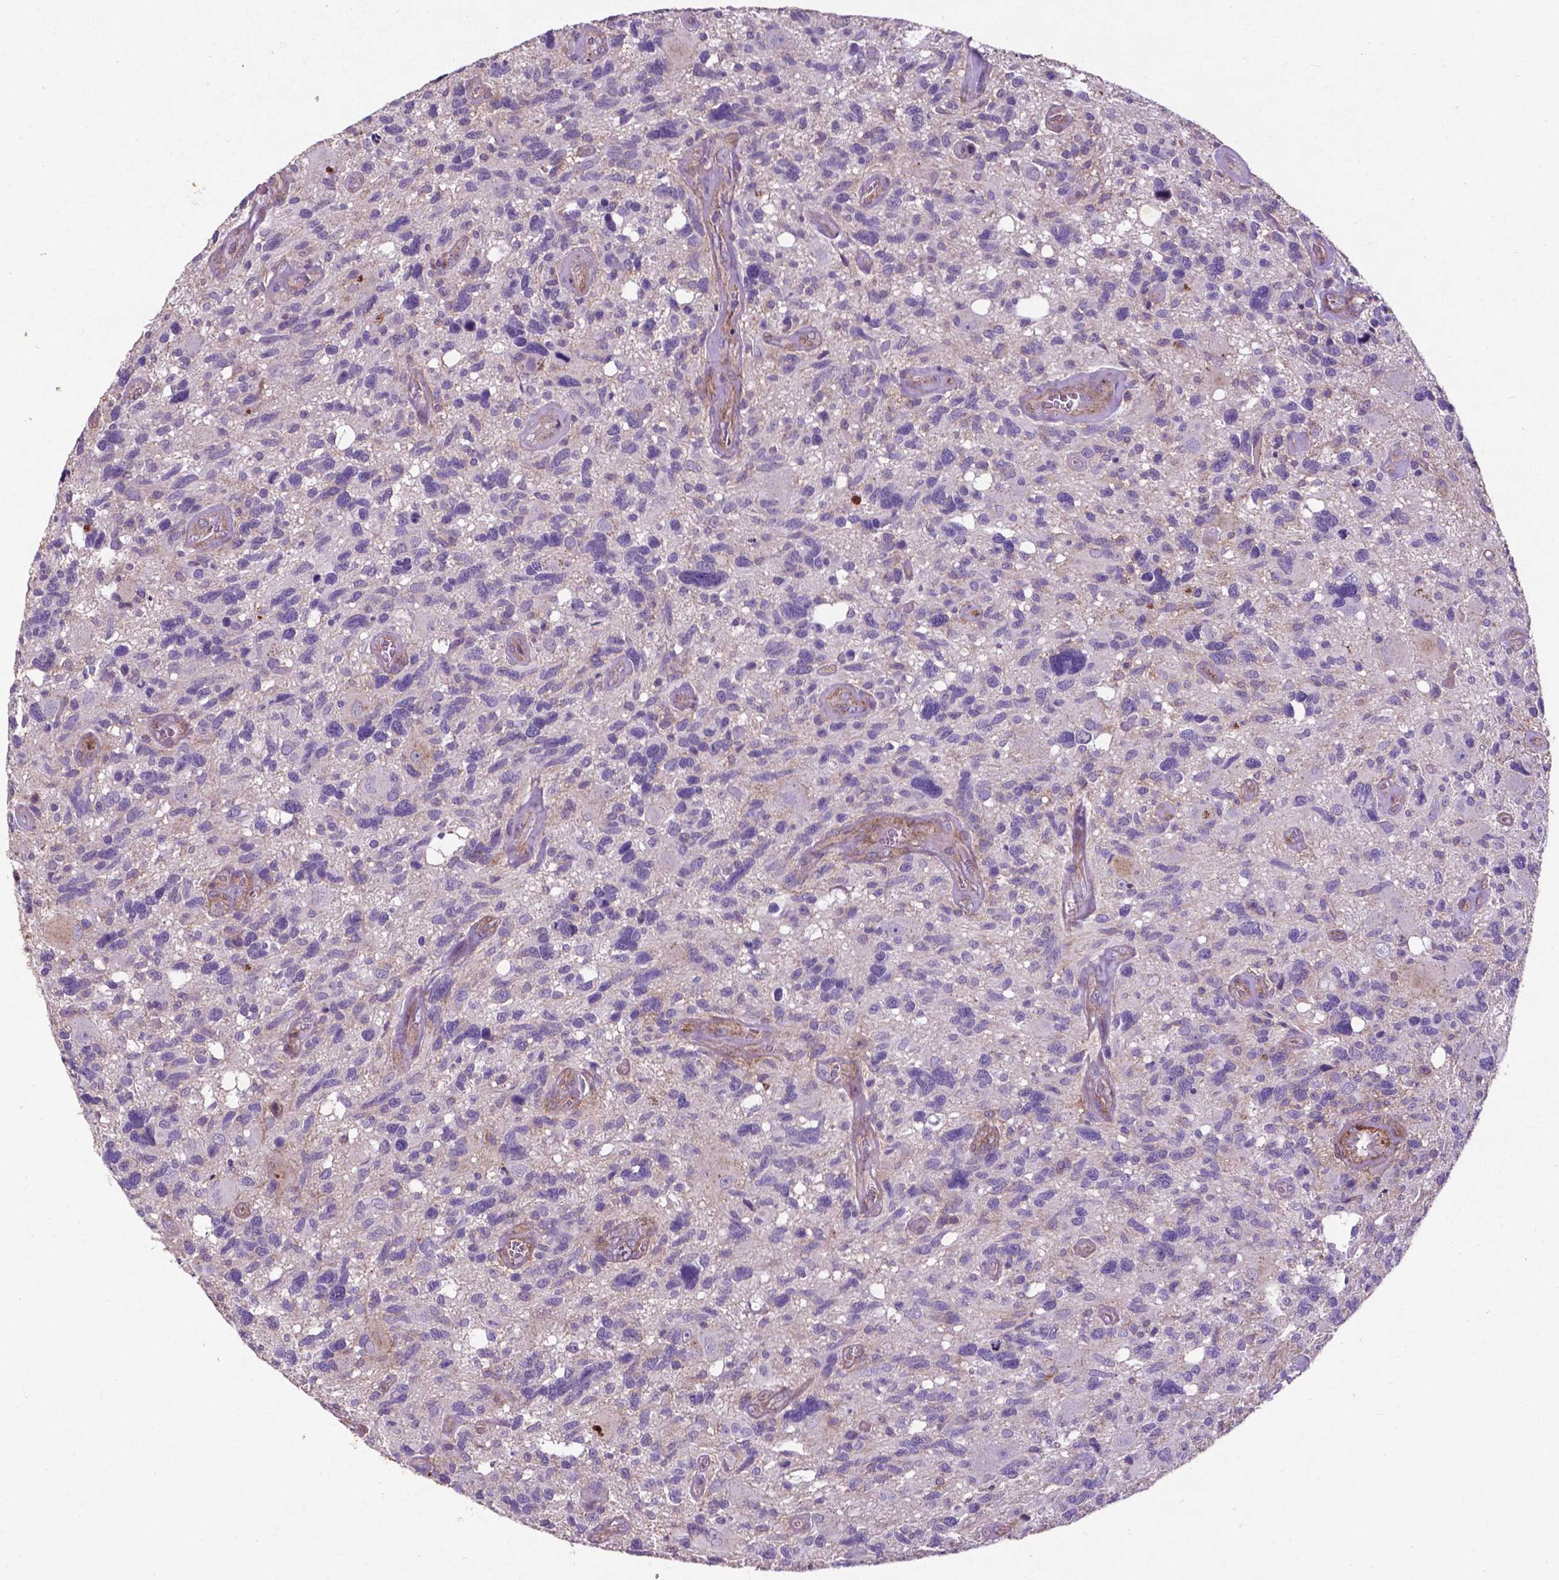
{"staining": {"intensity": "negative", "quantity": "none", "location": "none"}, "tissue": "glioma", "cell_type": "Tumor cells", "image_type": "cancer", "snomed": [{"axis": "morphology", "description": "Glioma, malignant, High grade"}, {"axis": "topography", "description": "Brain"}], "caption": "Immunohistochemical staining of glioma reveals no significant expression in tumor cells.", "gene": "RRAS", "patient": {"sex": "male", "age": 49}}